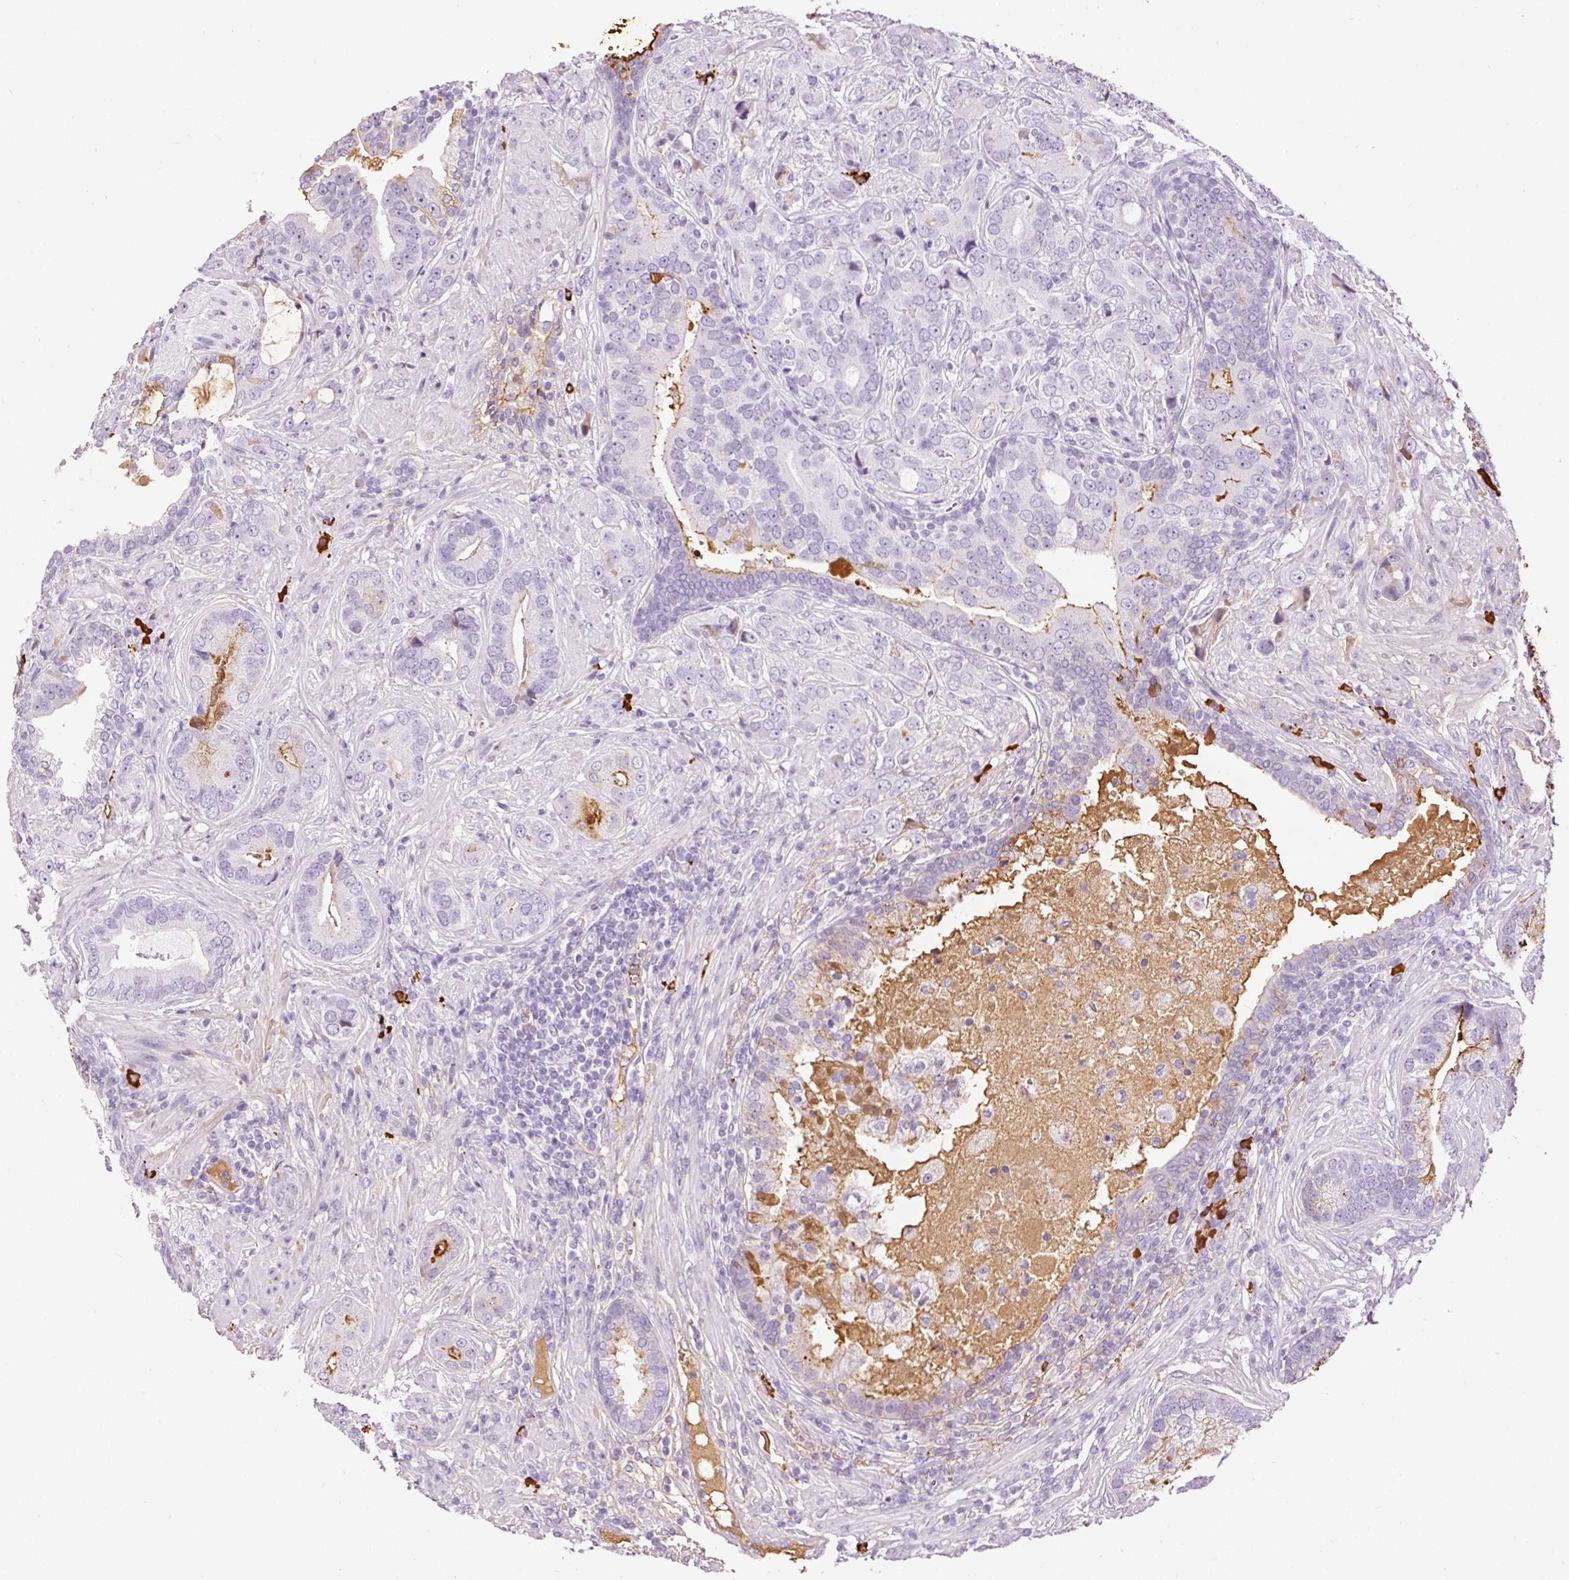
{"staining": {"intensity": "negative", "quantity": "none", "location": "none"}, "tissue": "prostate cancer", "cell_type": "Tumor cells", "image_type": "cancer", "snomed": [{"axis": "morphology", "description": "Adenocarcinoma, High grade"}, {"axis": "topography", "description": "Prostate"}], "caption": "Micrograph shows no significant protein staining in tumor cells of prostate adenocarcinoma (high-grade). Nuclei are stained in blue.", "gene": "PRPF38B", "patient": {"sex": "male", "age": 55}}